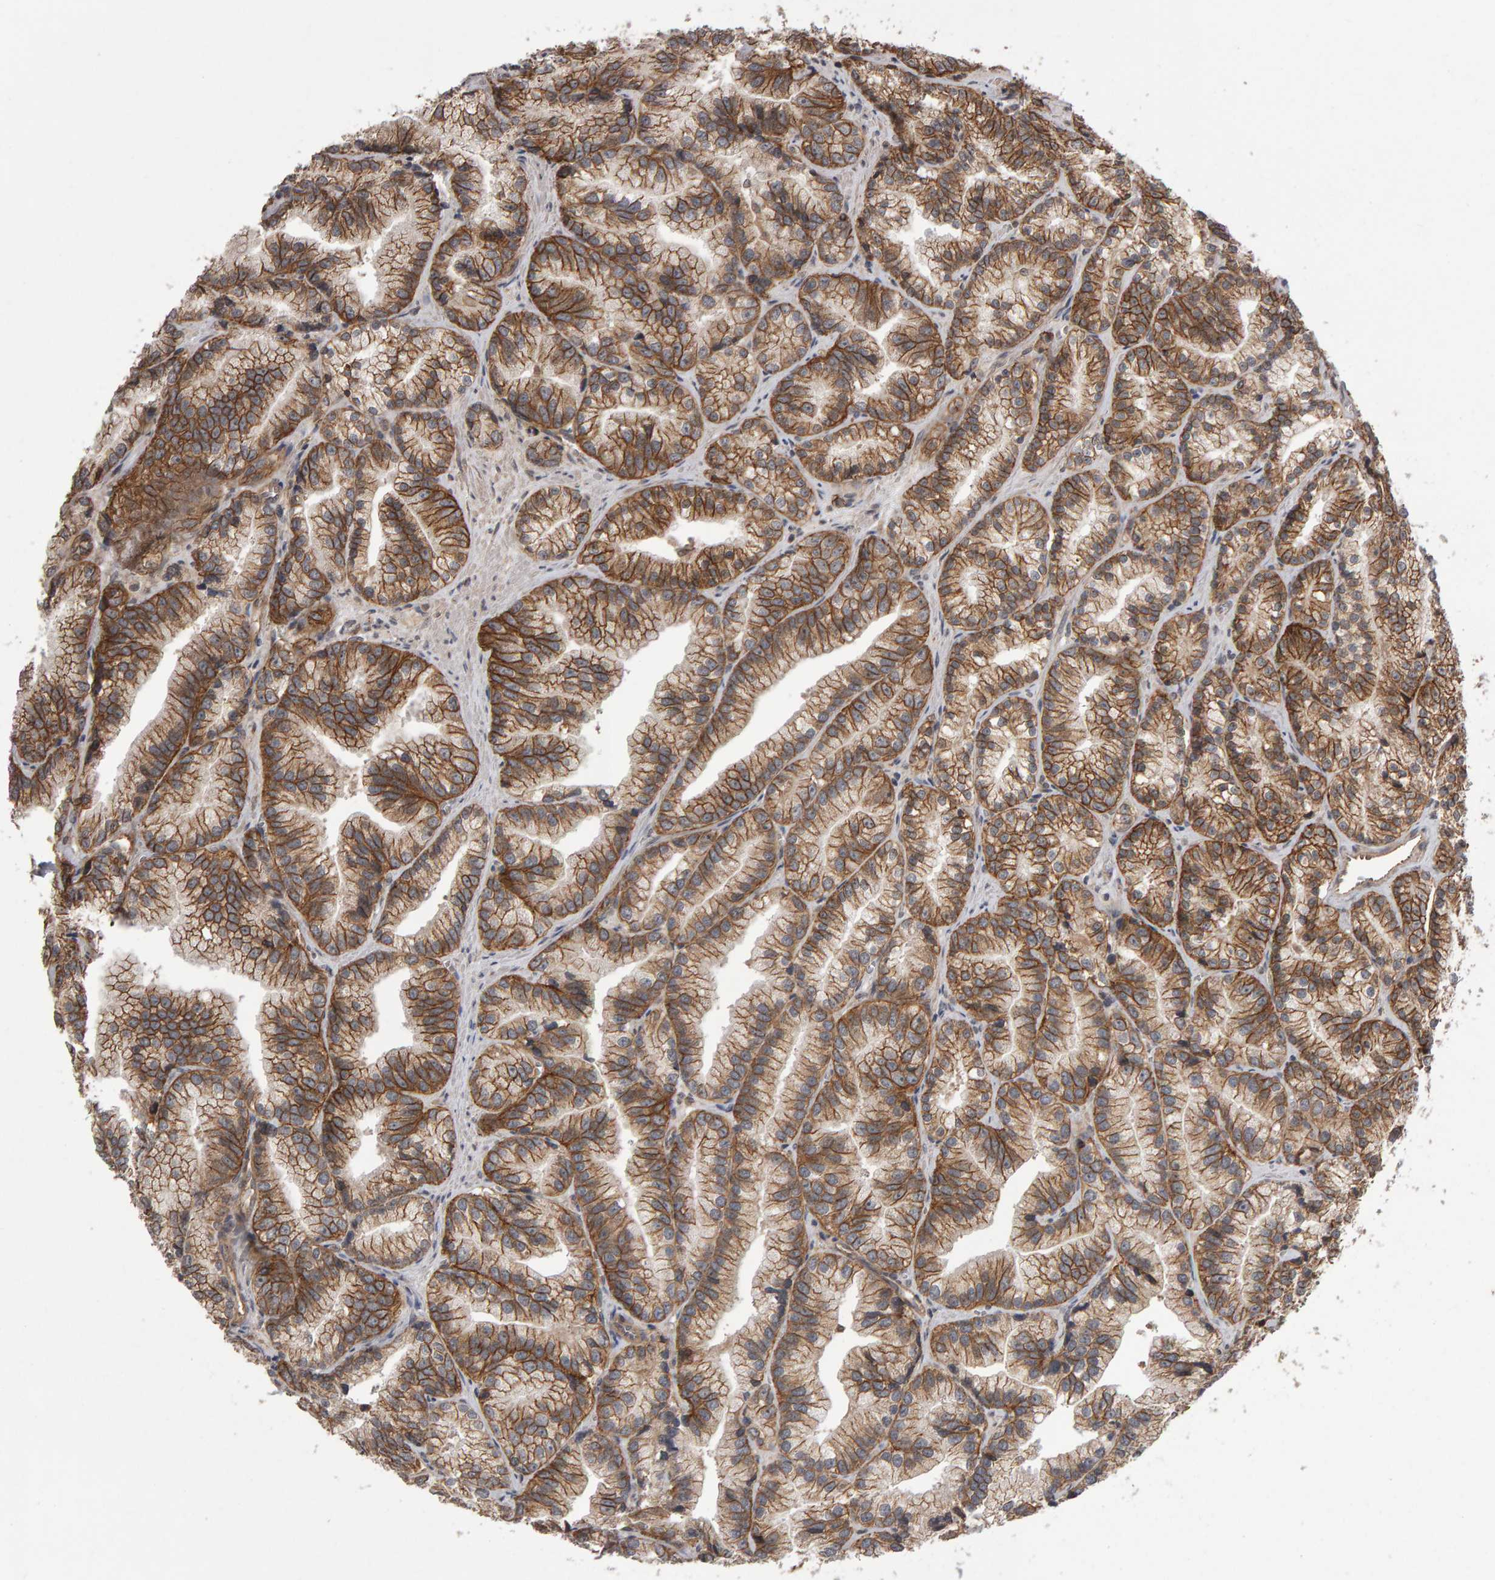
{"staining": {"intensity": "moderate", "quantity": ">75%", "location": "cytoplasmic/membranous"}, "tissue": "prostate cancer", "cell_type": "Tumor cells", "image_type": "cancer", "snomed": [{"axis": "morphology", "description": "Adenocarcinoma, Low grade"}, {"axis": "topography", "description": "Prostate"}], "caption": "Tumor cells exhibit moderate cytoplasmic/membranous positivity in about >75% of cells in prostate cancer (low-grade adenocarcinoma). (Brightfield microscopy of DAB IHC at high magnification).", "gene": "SCRIB", "patient": {"sex": "male", "age": 89}}